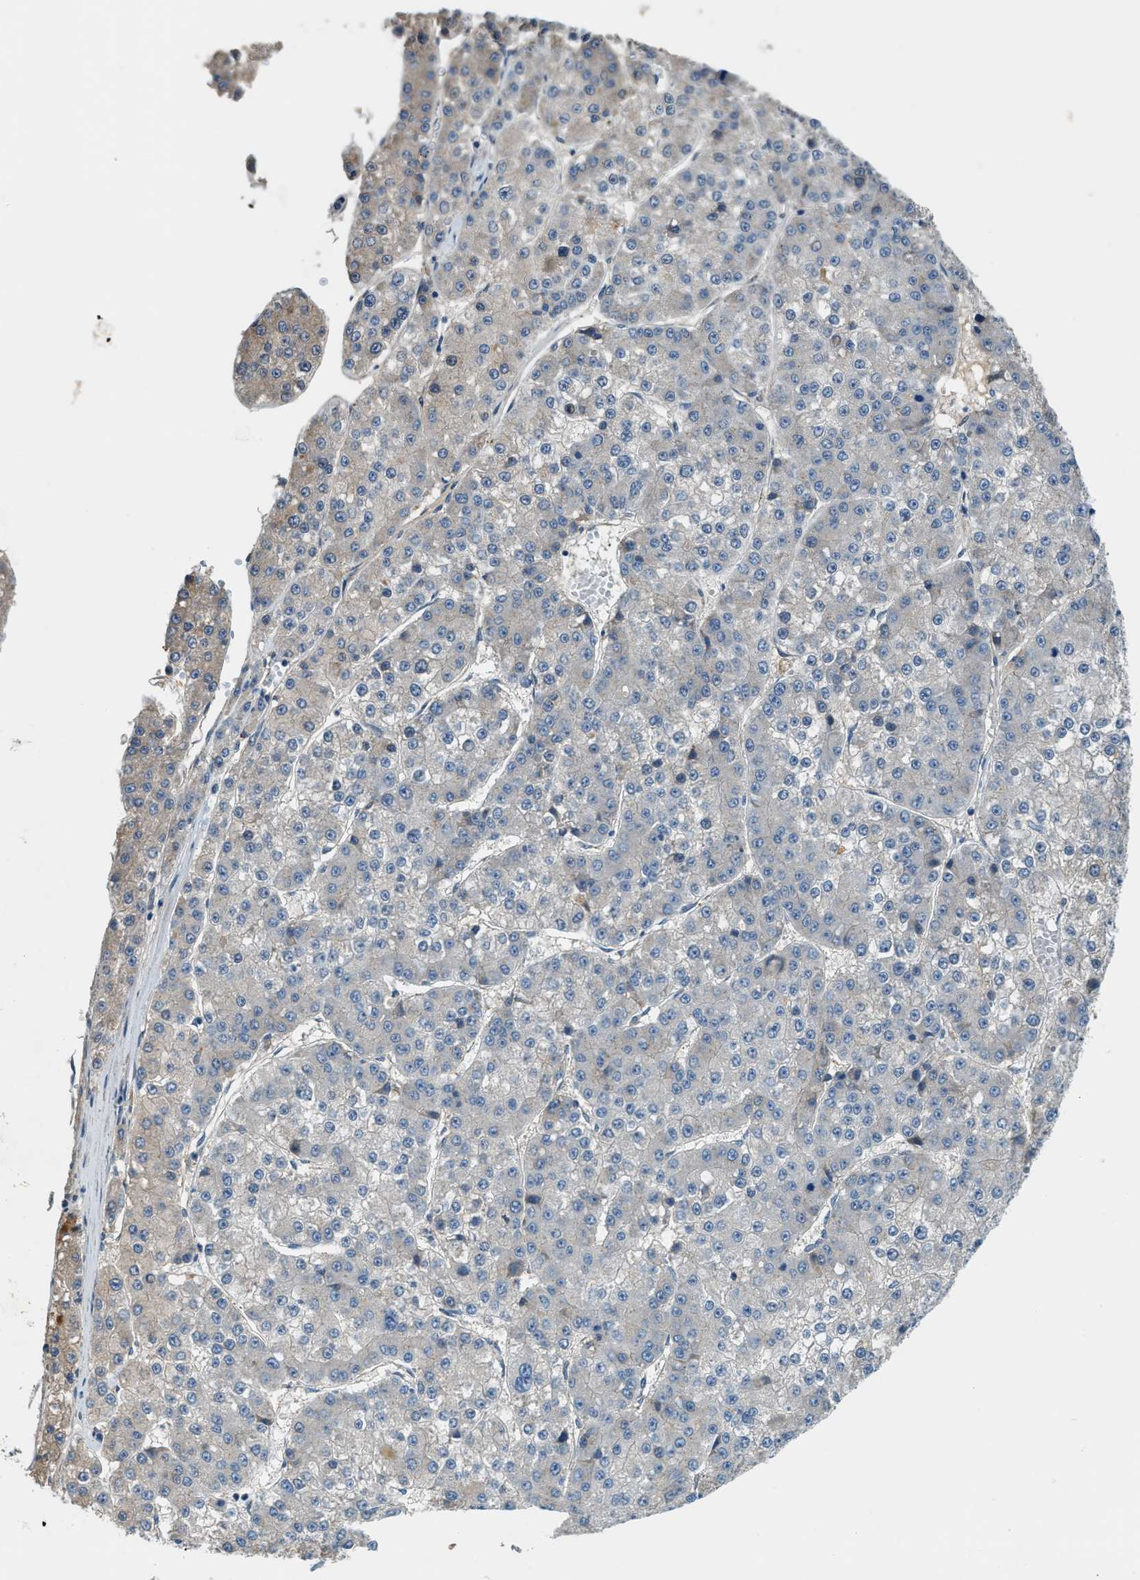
{"staining": {"intensity": "negative", "quantity": "none", "location": "none"}, "tissue": "liver cancer", "cell_type": "Tumor cells", "image_type": "cancer", "snomed": [{"axis": "morphology", "description": "Carcinoma, Hepatocellular, NOS"}, {"axis": "topography", "description": "Liver"}], "caption": "Tumor cells are negative for brown protein staining in liver cancer (hepatocellular carcinoma).", "gene": "CFLAR", "patient": {"sex": "female", "age": 73}}